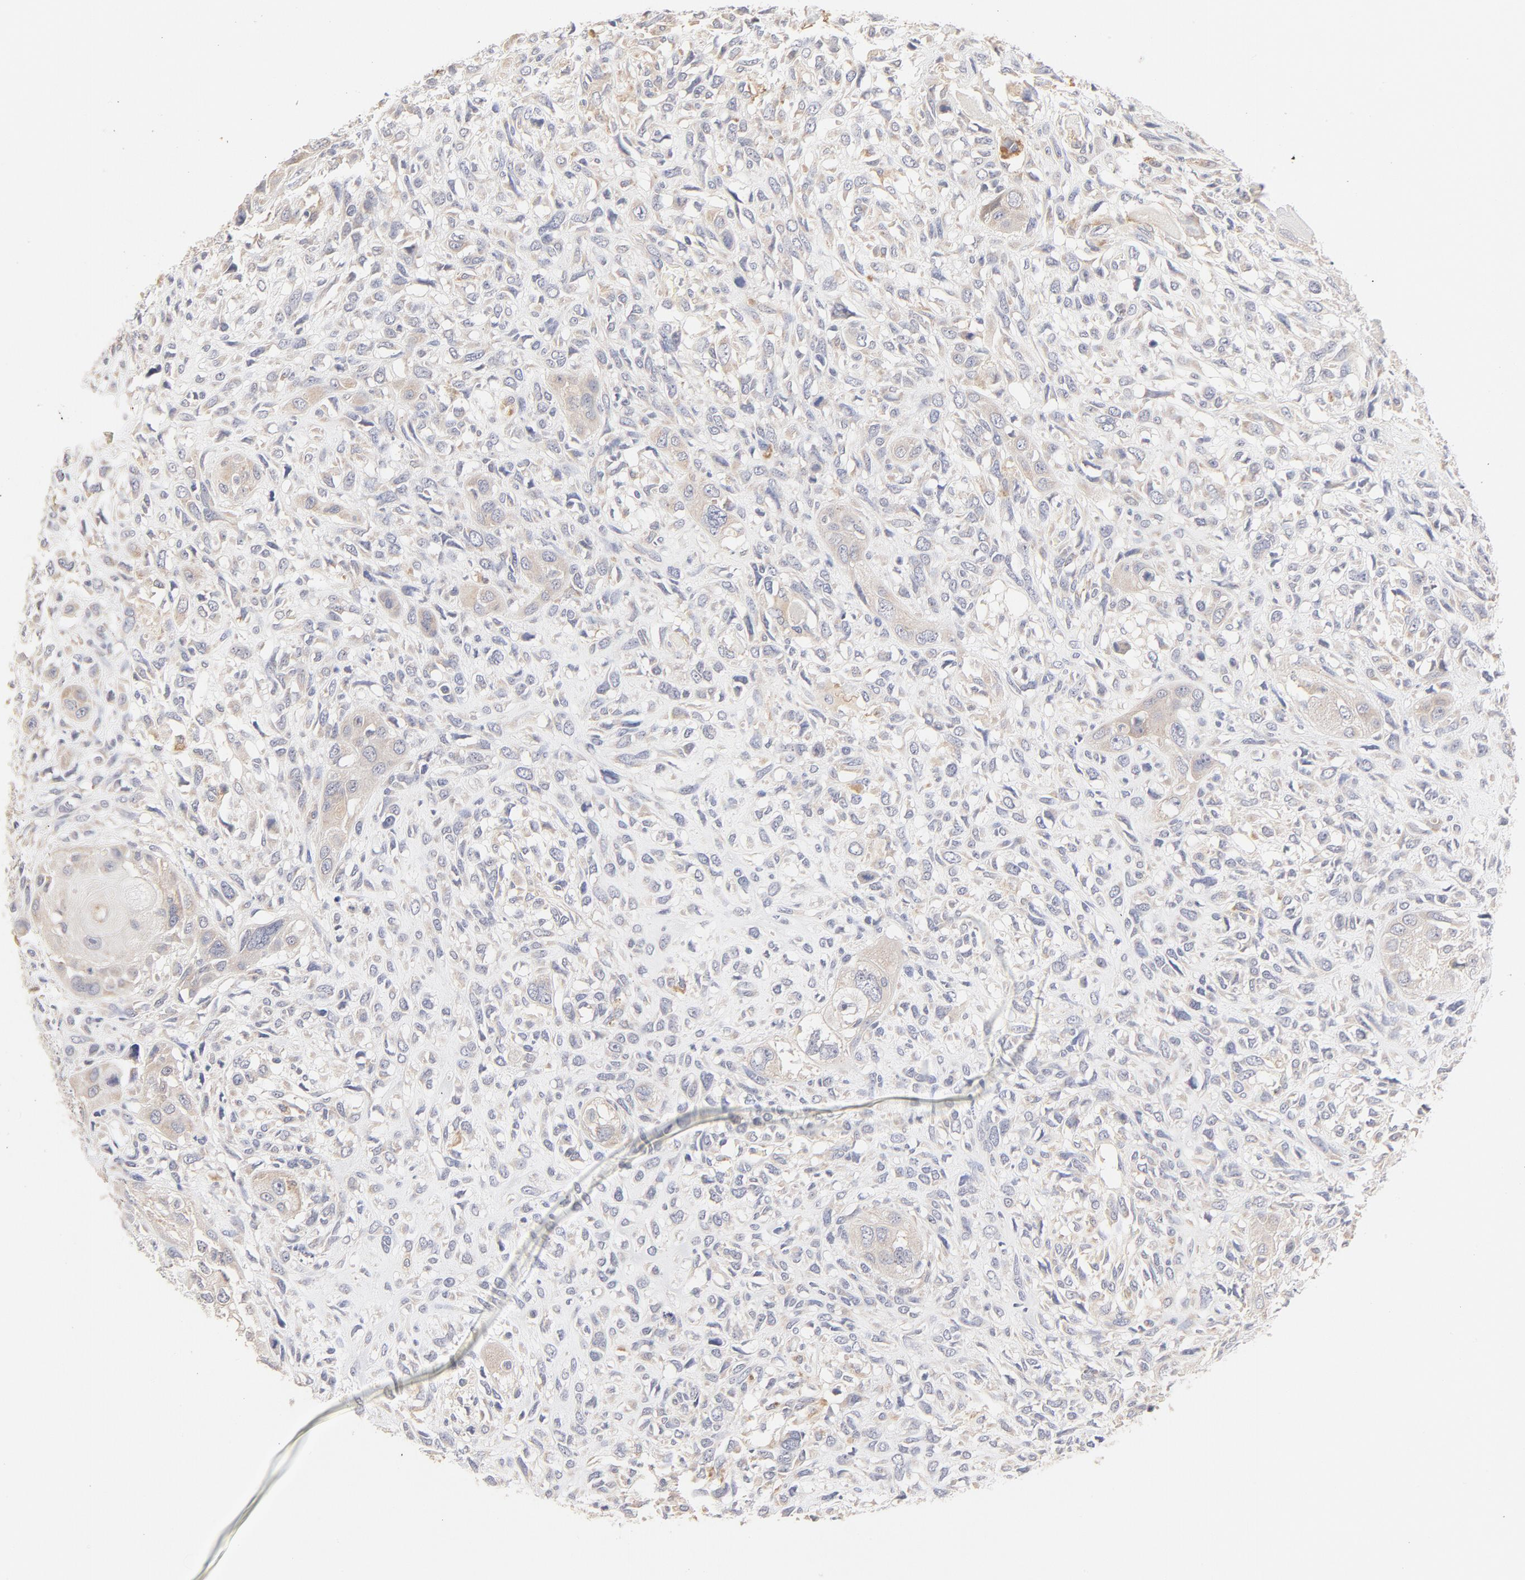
{"staining": {"intensity": "weak", "quantity": ">75%", "location": "cytoplasmic/membranous"}, "tissue": "head and neck cancer", "cell_type": "Tumor cells", "image_type": "cancer", "snomed": [{"axis": "morphology", "description": "Neoplasm, malignant, NOS"}, {"axis": "topography", "description": "Salivary gland"}, {"axis": "topography", "description": "Head-Neck"}], "caption": "The micrograph demonstrates immunohistochemical staining of head and neck cancer. There is weak cytoplasmic/membranous staining is identified in approximately >75% of tumor cells. (Stains: DAB (3,3'-diaminobenzidine) in brown, nuclei in blue, Microscopy: brightfield microscopy at high magnification).", "gene": "MTERF2", "patient": {"sex": "male", "age": 43}}